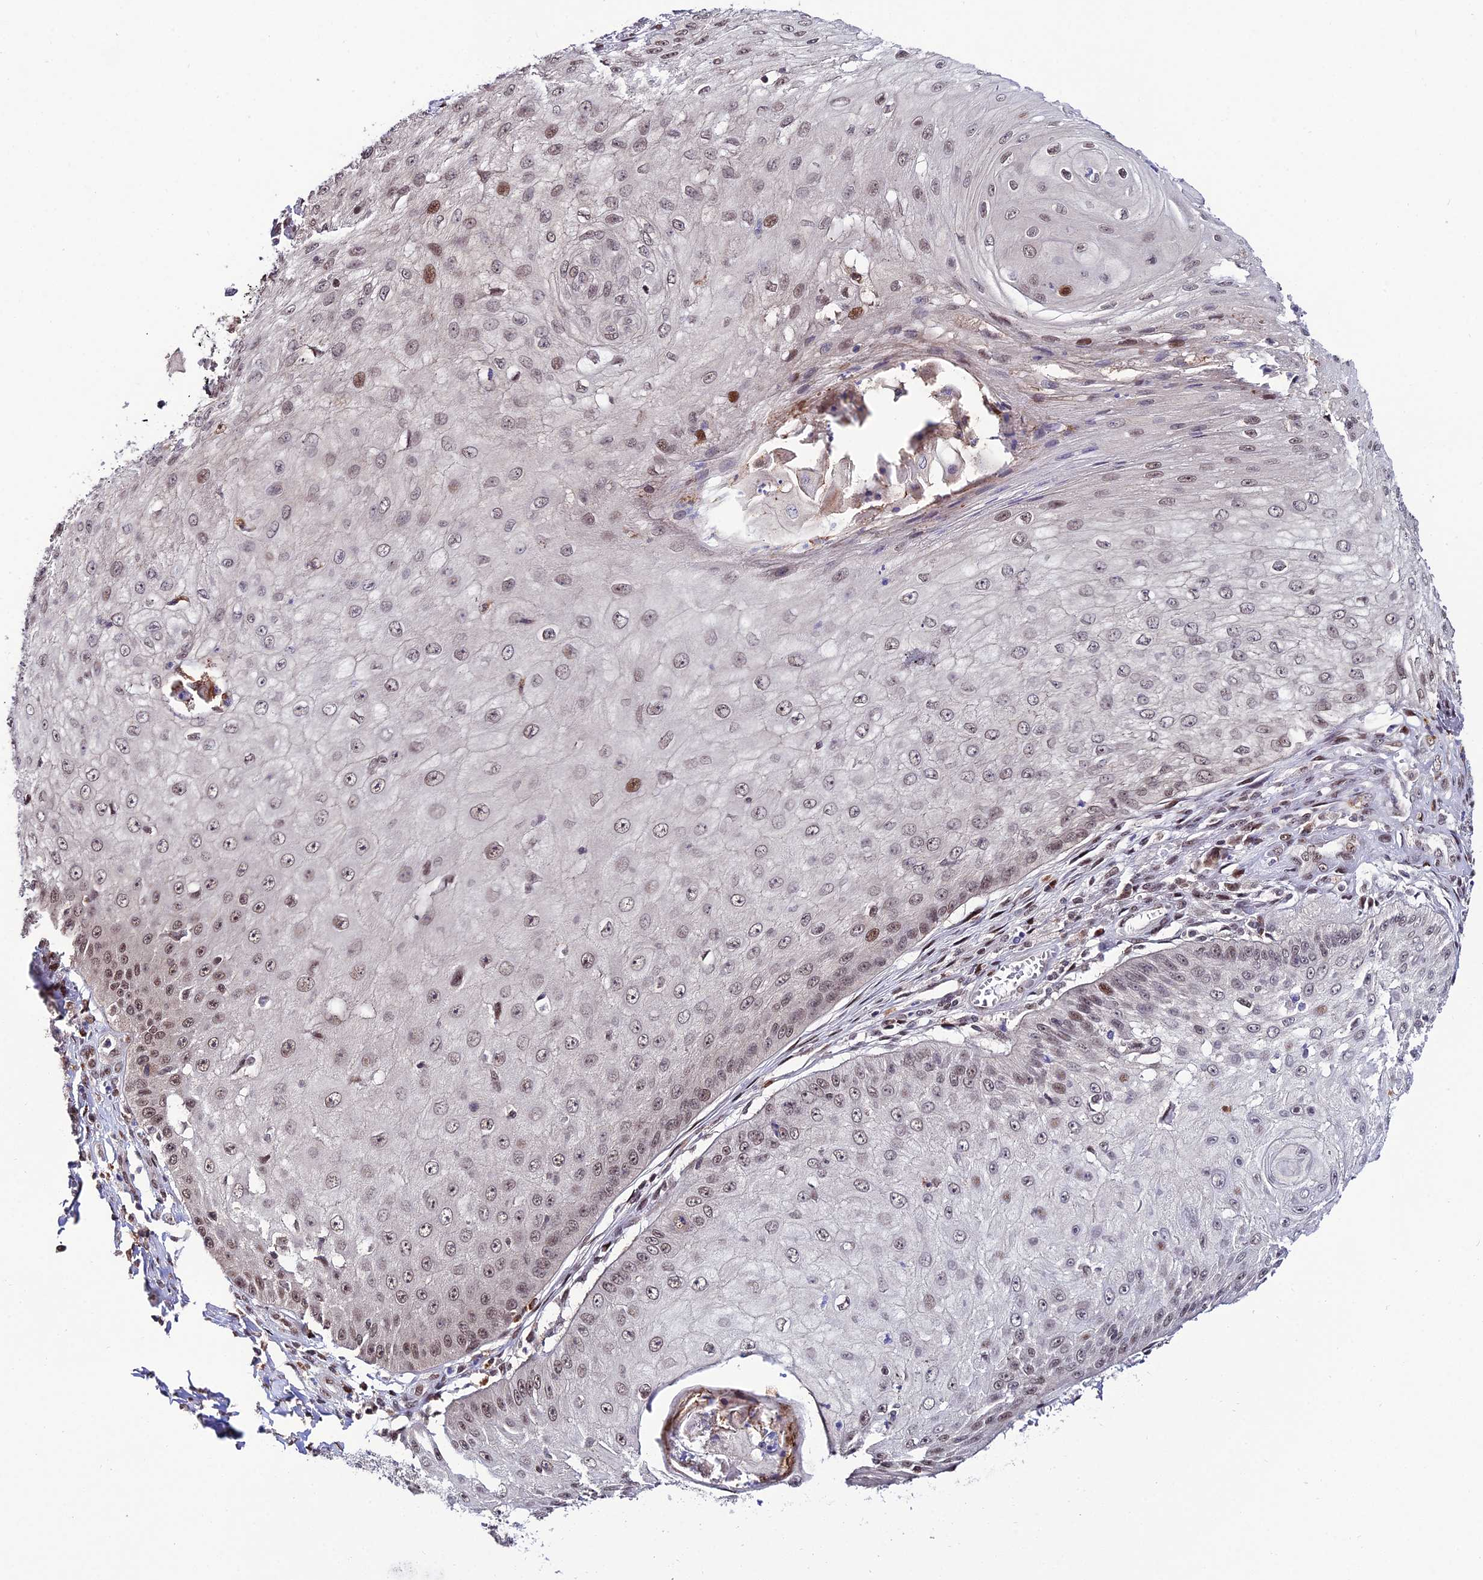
{"staining": {"intensity": "moderate", "quantity": "25%-75%", "location": "nuclear"}, "tissue": "skin cancer", "cell_type": "Tumor cells", "image_type": "cancer", "snomed": [{"axis": "morphology", "description": "Squamous cell carcinoma, NOS"}, {"axis": "topography", "description": "Skin"}], "caption": "High-power microscopy captured an immunohistochemistry image of skin cancer, revealing moderate nuclear expression in about 25%-75% of tumor cells.", "gene": "SYT15", "patient": {"sex": "male", "age": 70}}